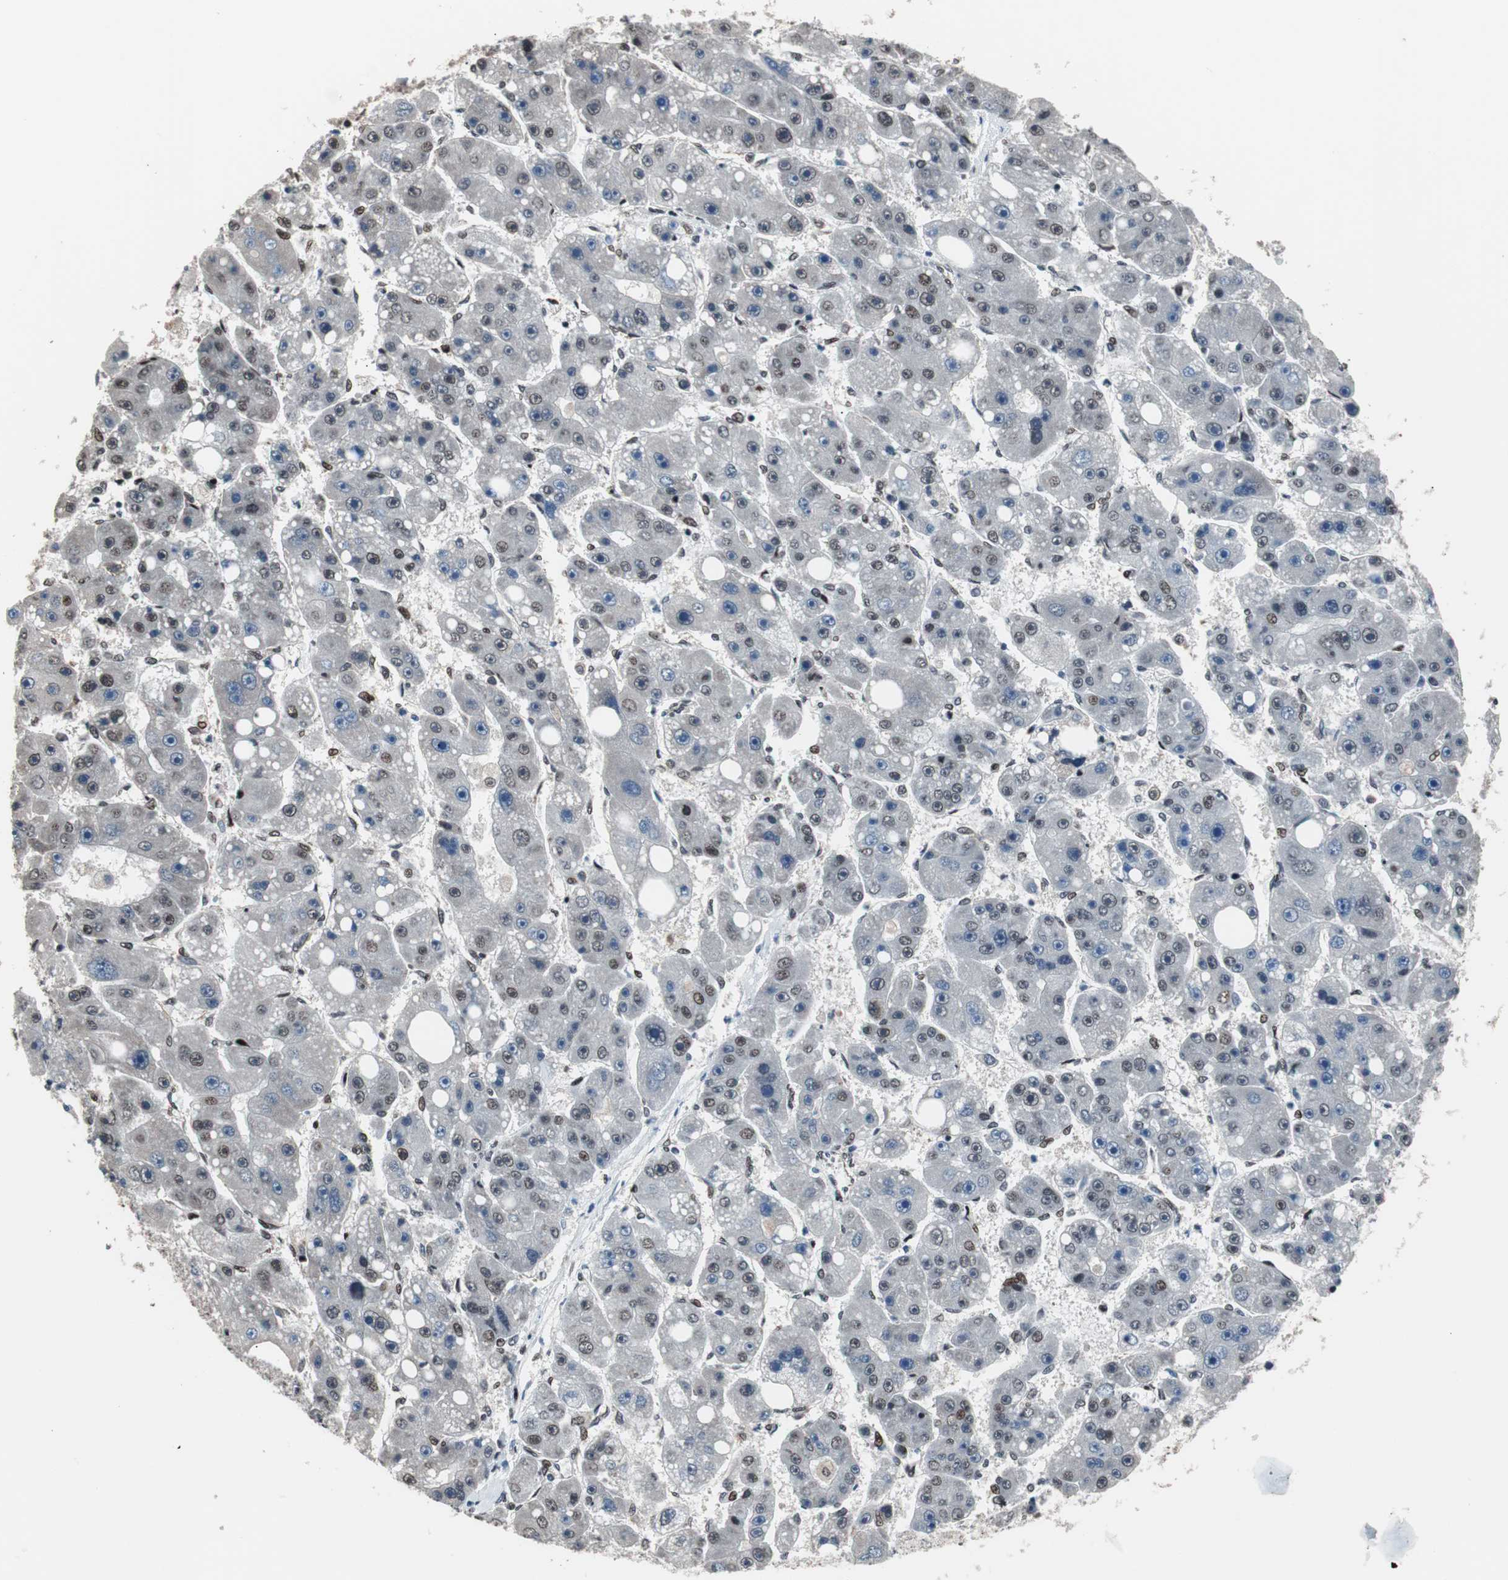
{"staining": {"intensity": "moderate", "quantity": "25%-75%", "location": "nuclear"}, "tissue": "liver cancer", "cell_type": "Tumor cells", "image_type": "cancer", "snomed": [{"axis": "morphology", "description": "Carcinoma, Hepatocellular, NOS"}, {"axis": "topography", "description": "Liver"}], "caption": "A micrograph of liver hepatocellular carcinoma stained for a protein displays moderate nuclear brown staining in tumor cells. (IHC, brightfield microscopy, high magnification).", "gene": "POGZ", "patient": {"sex": "female", "age": 61}}